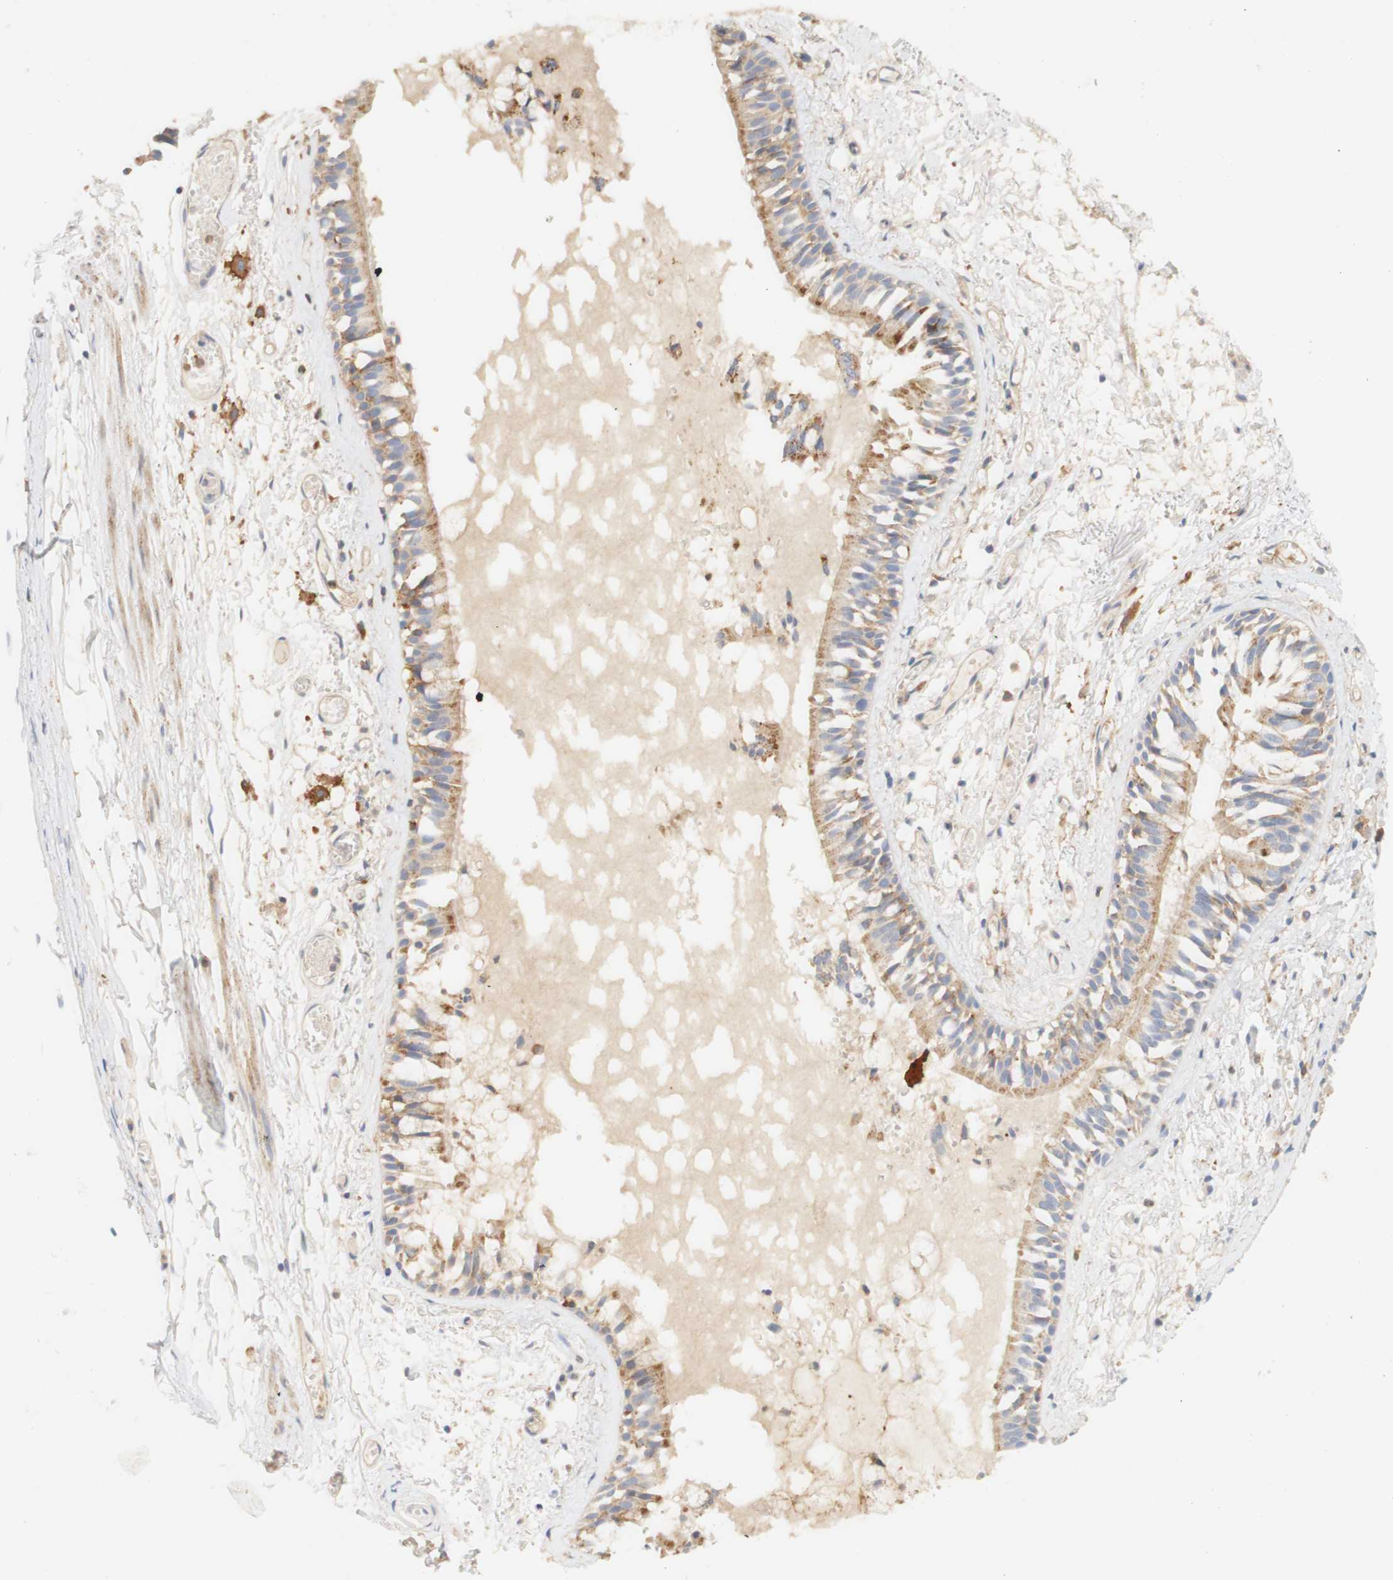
{"staining": {"intensity": "moderate", "quantity": ">75%", "location": "cytoplasmic/membranous"}, "tissue": "bronchus", "cell_type": "Respiratory epithelial cells", "image_type": "normal", "snomed": [{"axis": "morphology", "description": "Normal tissue, NOS"}, {"axis": "morphology", "description": "Inflammation, NOS"}, {"axis": "topography", "description": "Cartilage tissue"}, {"axis": "topography", "description": "Lung"}], "caption": "Protein staining shows moderate cytoplasmic/membranous staining in about >75% of respiratory epithelial cells in normal bronchus.", "gene": "PCDH7", "patient": {"sex": "male", "age": 71}}